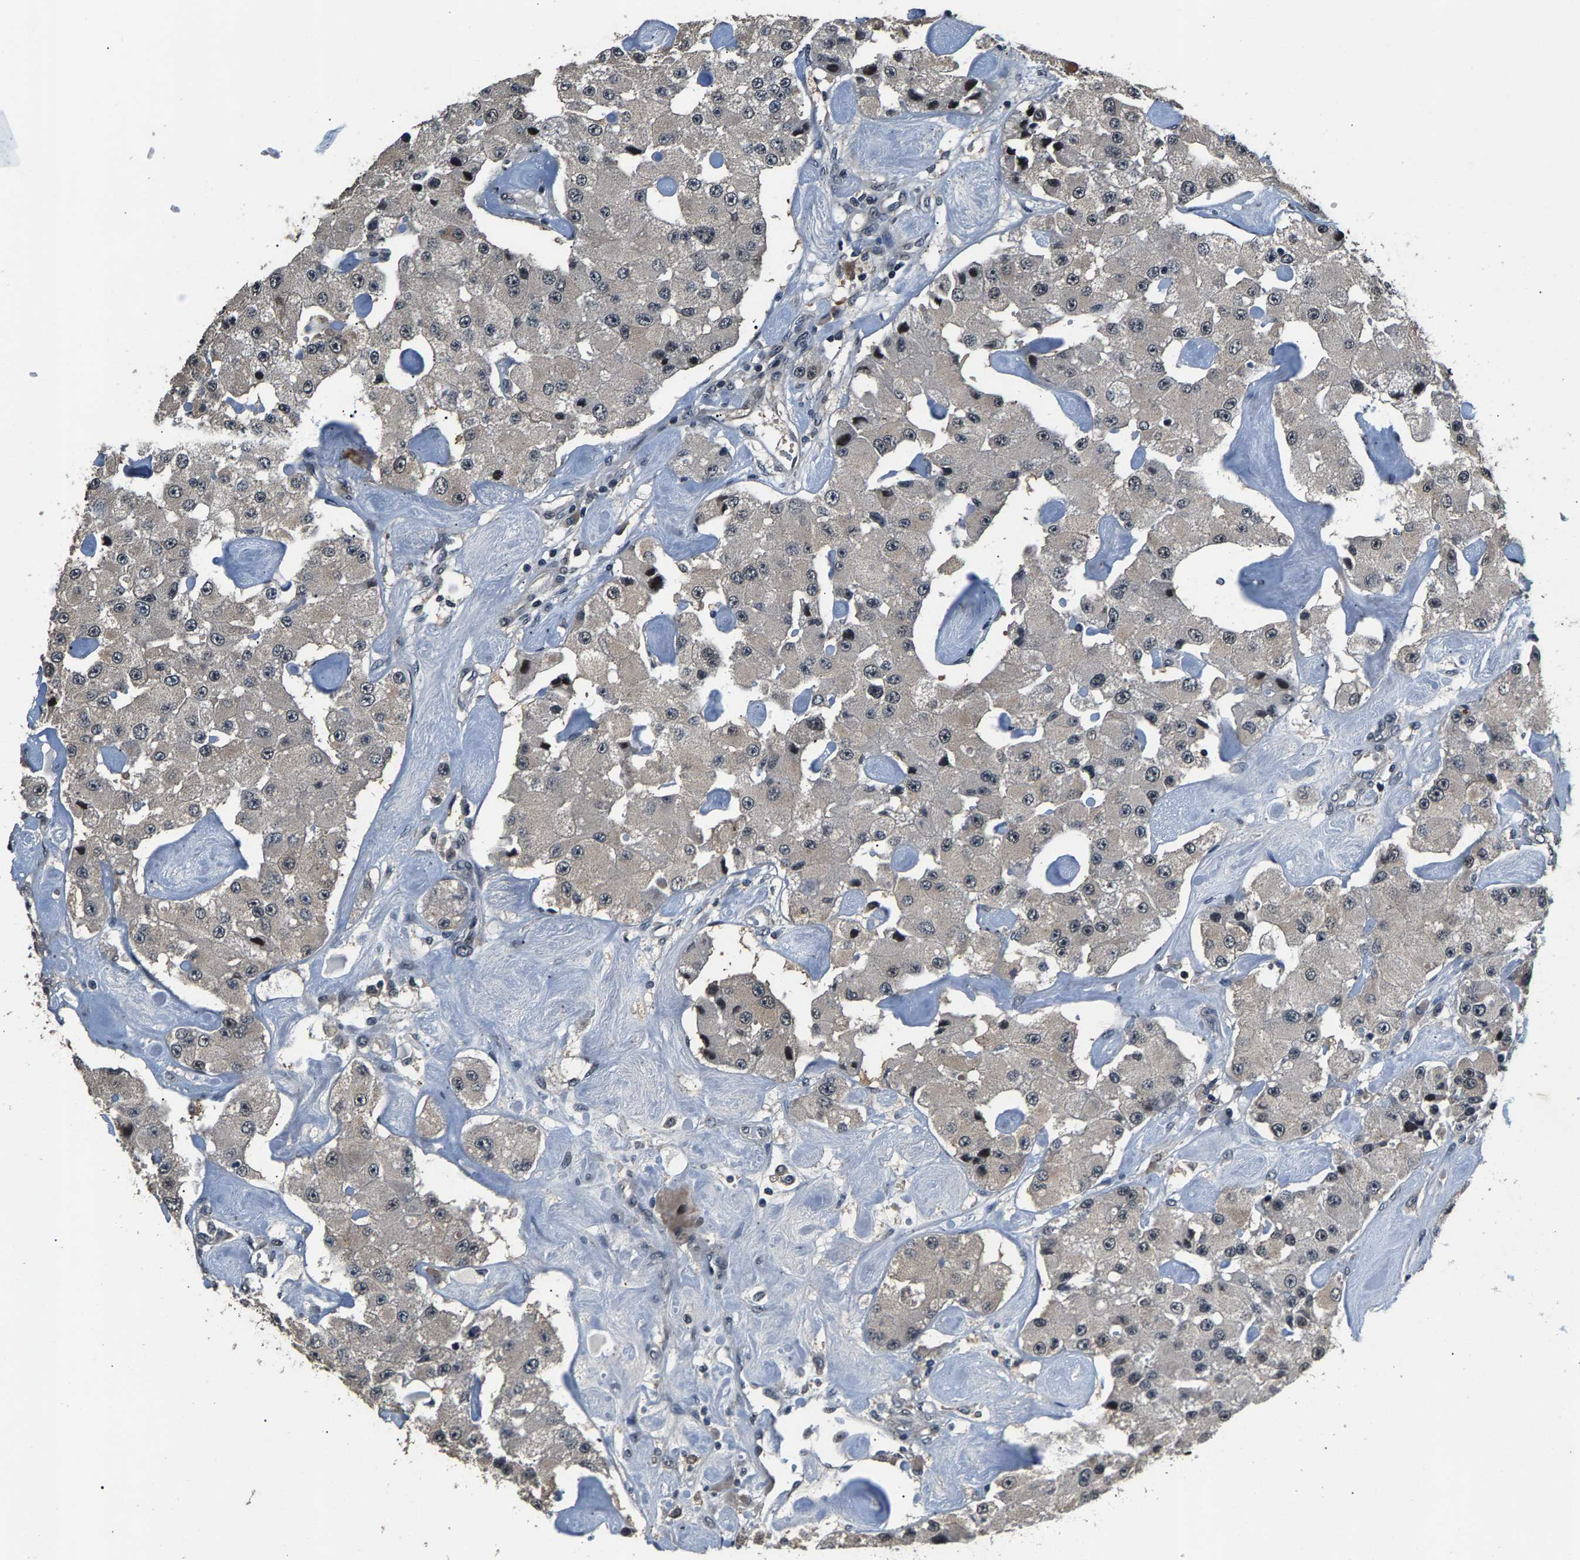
{"staining": {"intensity": "moderate", "quantity": "<25%", "location": "nuclear"}, "tissue": "carcinoid", "cell_type": "Tumor cells", "image_type": "cancer", "snomed": [{"axis": "morphology", "description": "Carcinoid, malignant, NOS"}, {"axis": "topography", "description": "Pancreas"}], "caption": "Carcinoid (malignant) tissue reveals moderate nuclear staining in about <25% of tumor cells (DAB (3,3'-diaminobenzidine) IHC, brown staining for protein, blue staining for nuclei).", "gene": "RBM33", "patient": {"sex": "male", "age": 41}}